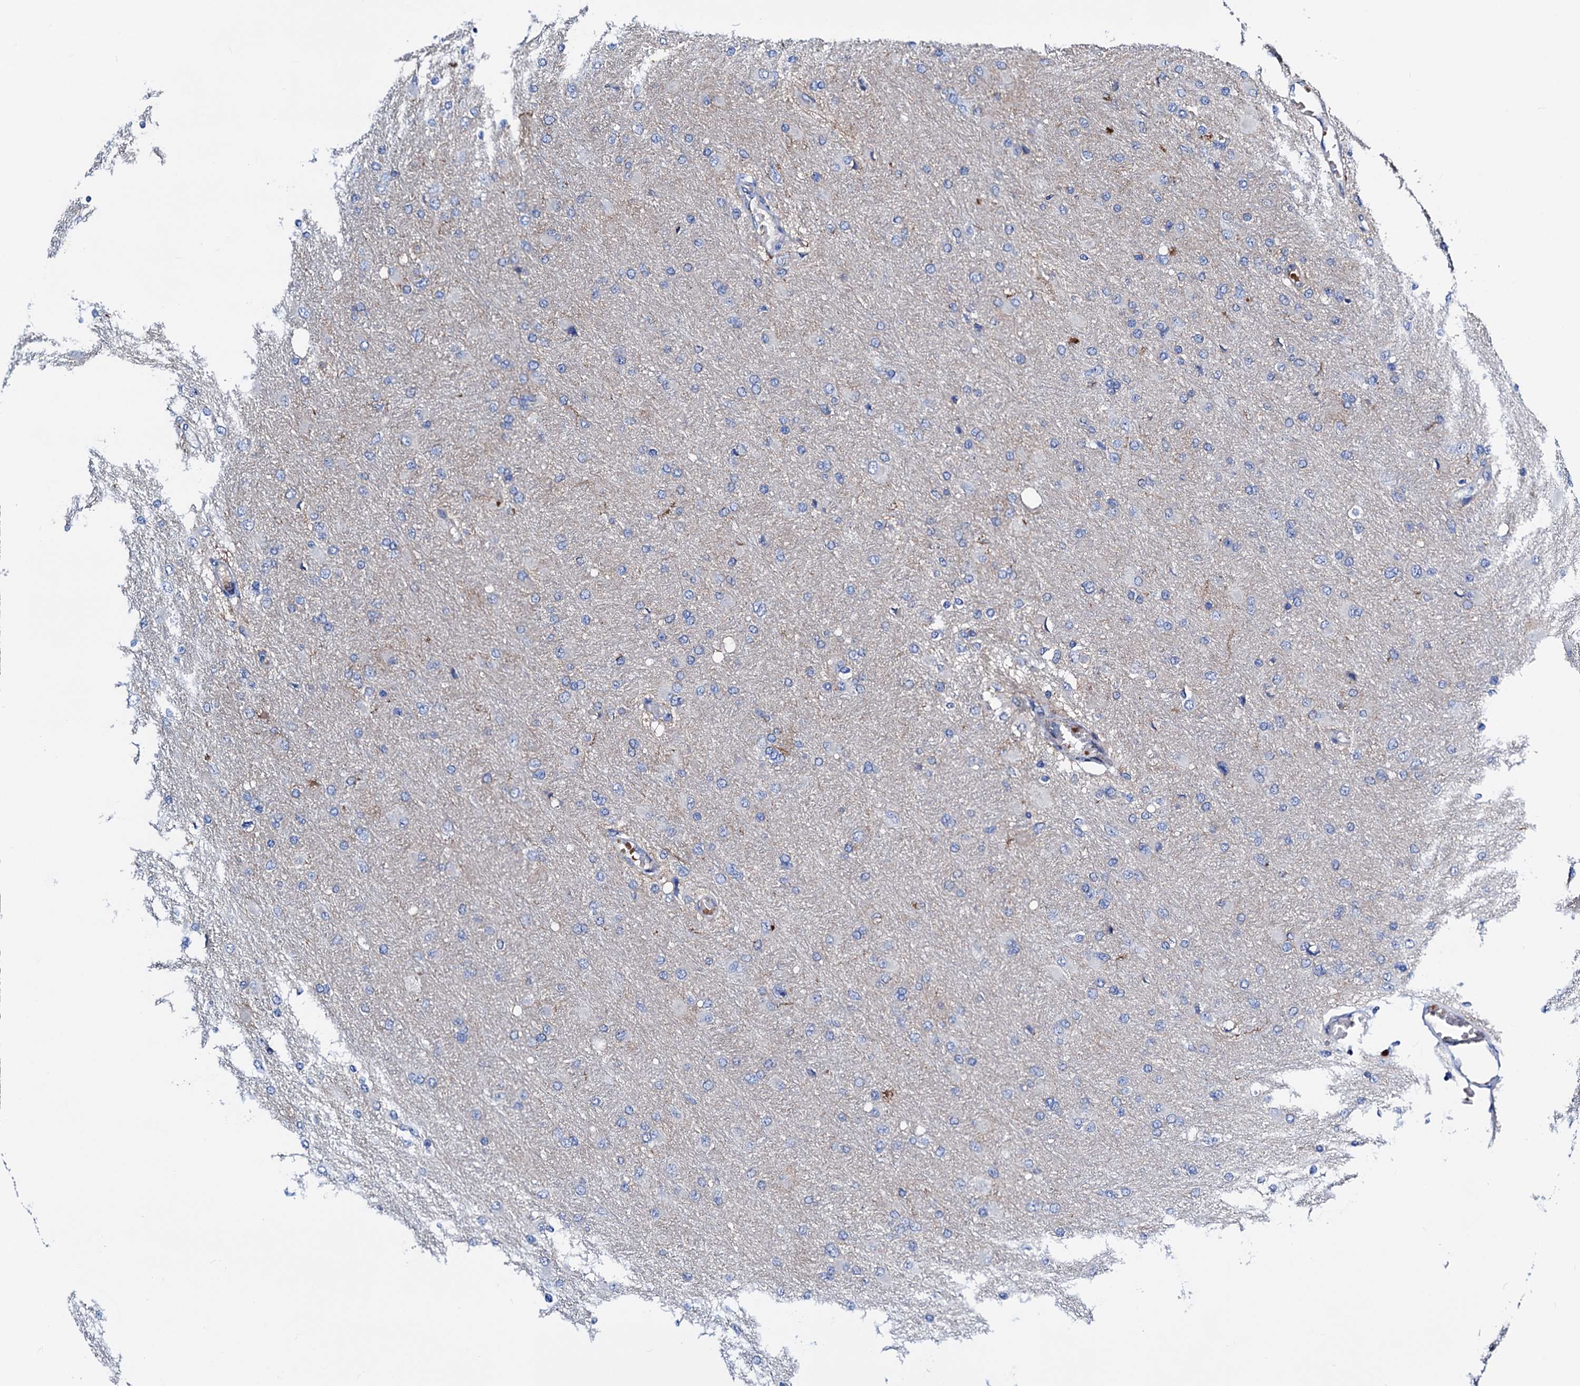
{"staining": {"intensity": "negative", "quantity": "none", "location": "none"}, "tissue": "glioma", "cell_type": "Tumor cells", "image_type": "cancer", "snomed": [{"axis": "morphology", "description": "Glioma, malignant, High grade"}, {"axis": "topography", "description": "Cerebral cortex"}], "caption": "Protein analysis of malignant high-grade glioma demonstrates no significant positivity in tumor cells.", "gene": "GCOM1", "patient": {"sex": "female", "age": 36}}